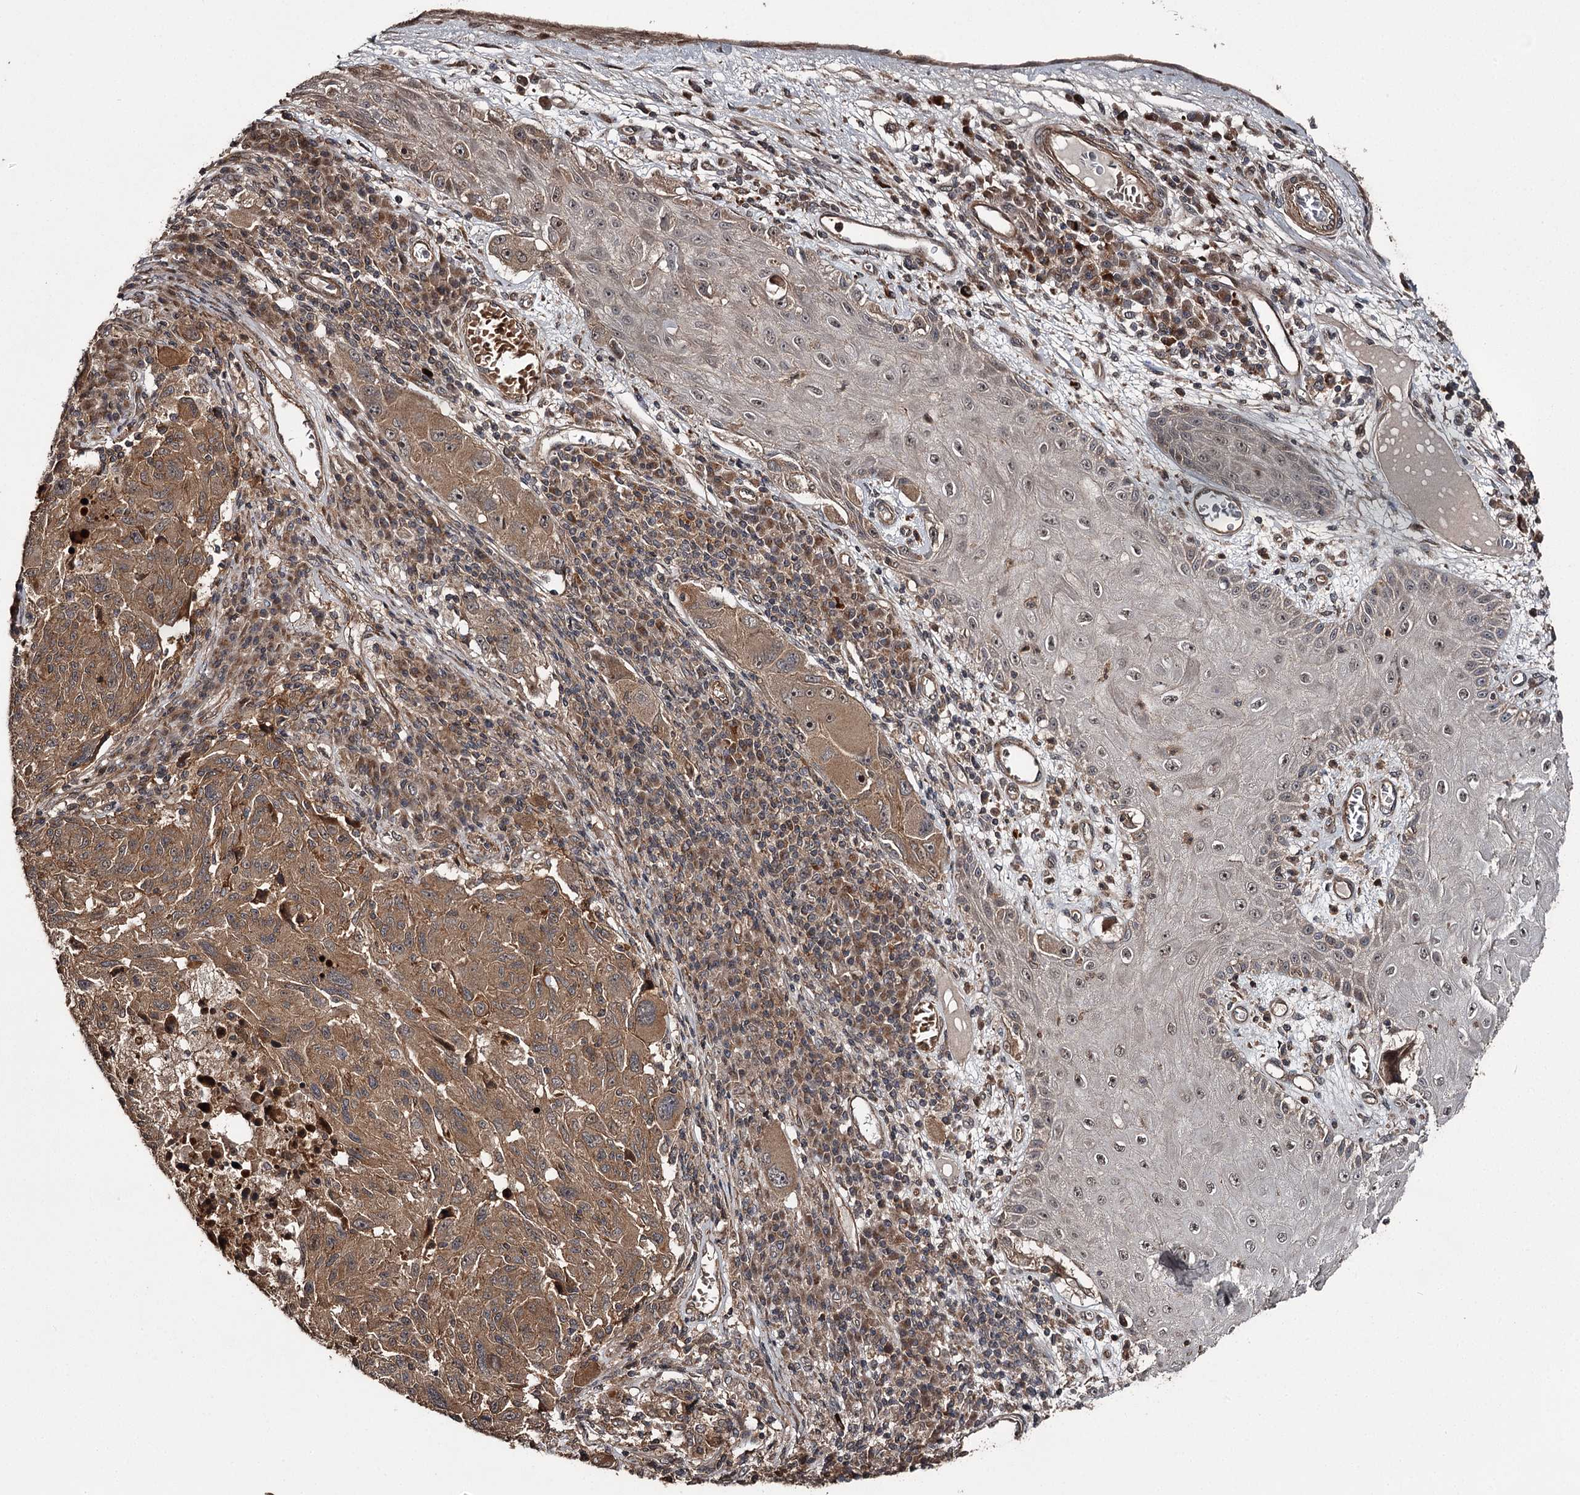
{"staining": {"intensity": "moderate", "quantity": ">75%", "location": "cytoplasmic/membranous"}, "tissue": "melanoma", "cell_type": "Tumor cells", "image_type": "cancer", "snomed": [{"axis": "morphology", "description": "Malignant melanoma, NOS"}, {"axis": "topography", "description": "Skin"}], "caption": "The image displays a brown stain indicating the presence of a protein in the cytoplasmic/membranous of tumor cells in melanoma. (DAB IHC, brown staining for protein, blue staining for nuclei).", "gene": "RAB21", "patient": {"sex": "male", "age": 53}}